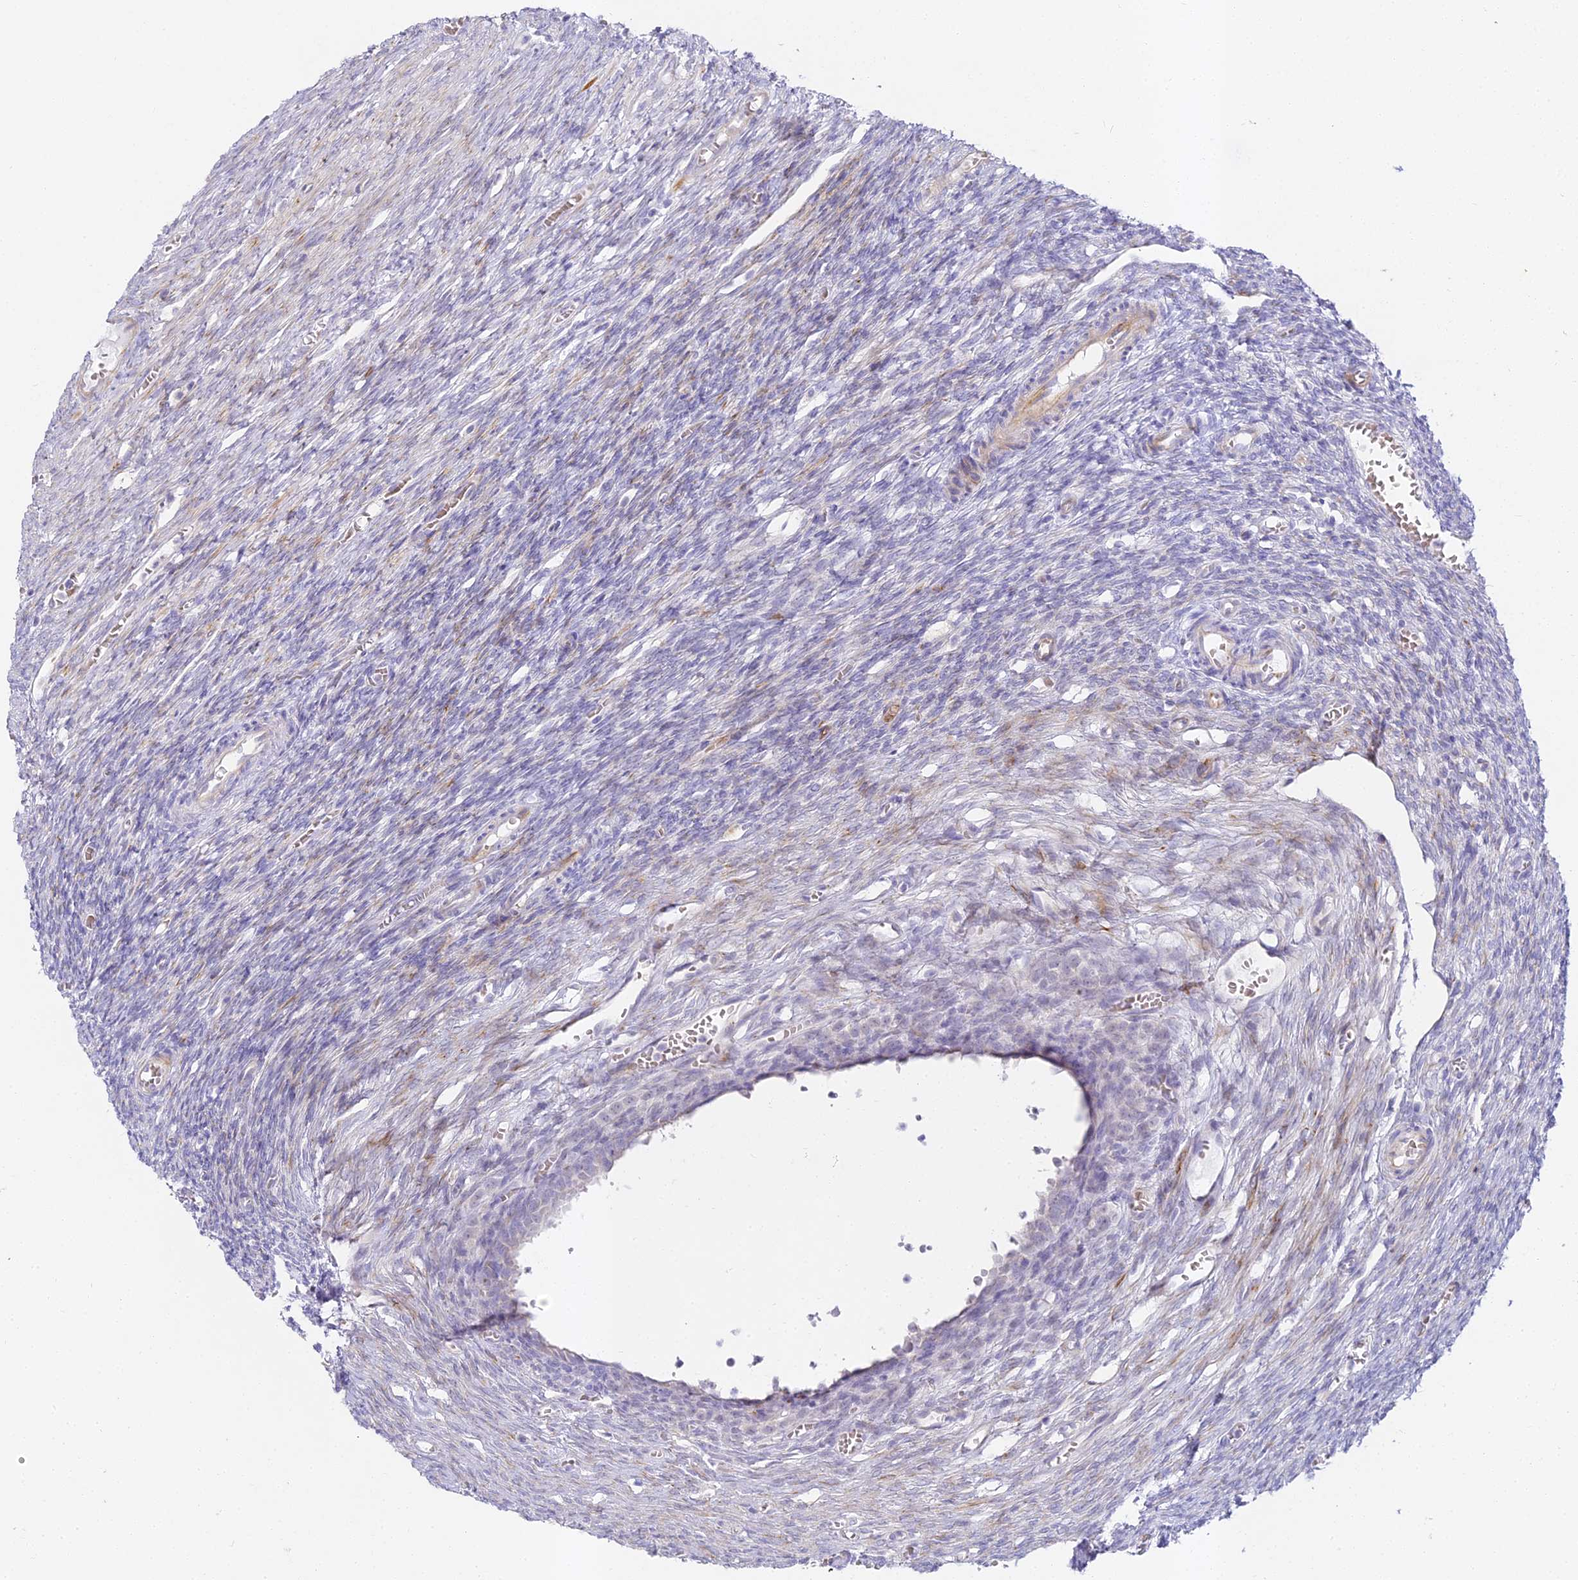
{"staining": {"intensity": "negative", "quantity": "none", "location": "none"}, "tissue": "ovary", "cell_type": "Follicle cells", "image_type": "normal", "snomed": [{"axis": "morphology", "description": "Normal tissue, NOS"}, {"axis": "topography", "description": "Ovary"}], "caption": "IHC of normal human ovary shows no staining in follicle cells.", "gene": "ALPG", "patient": {"sex": "female", "age": 27}}